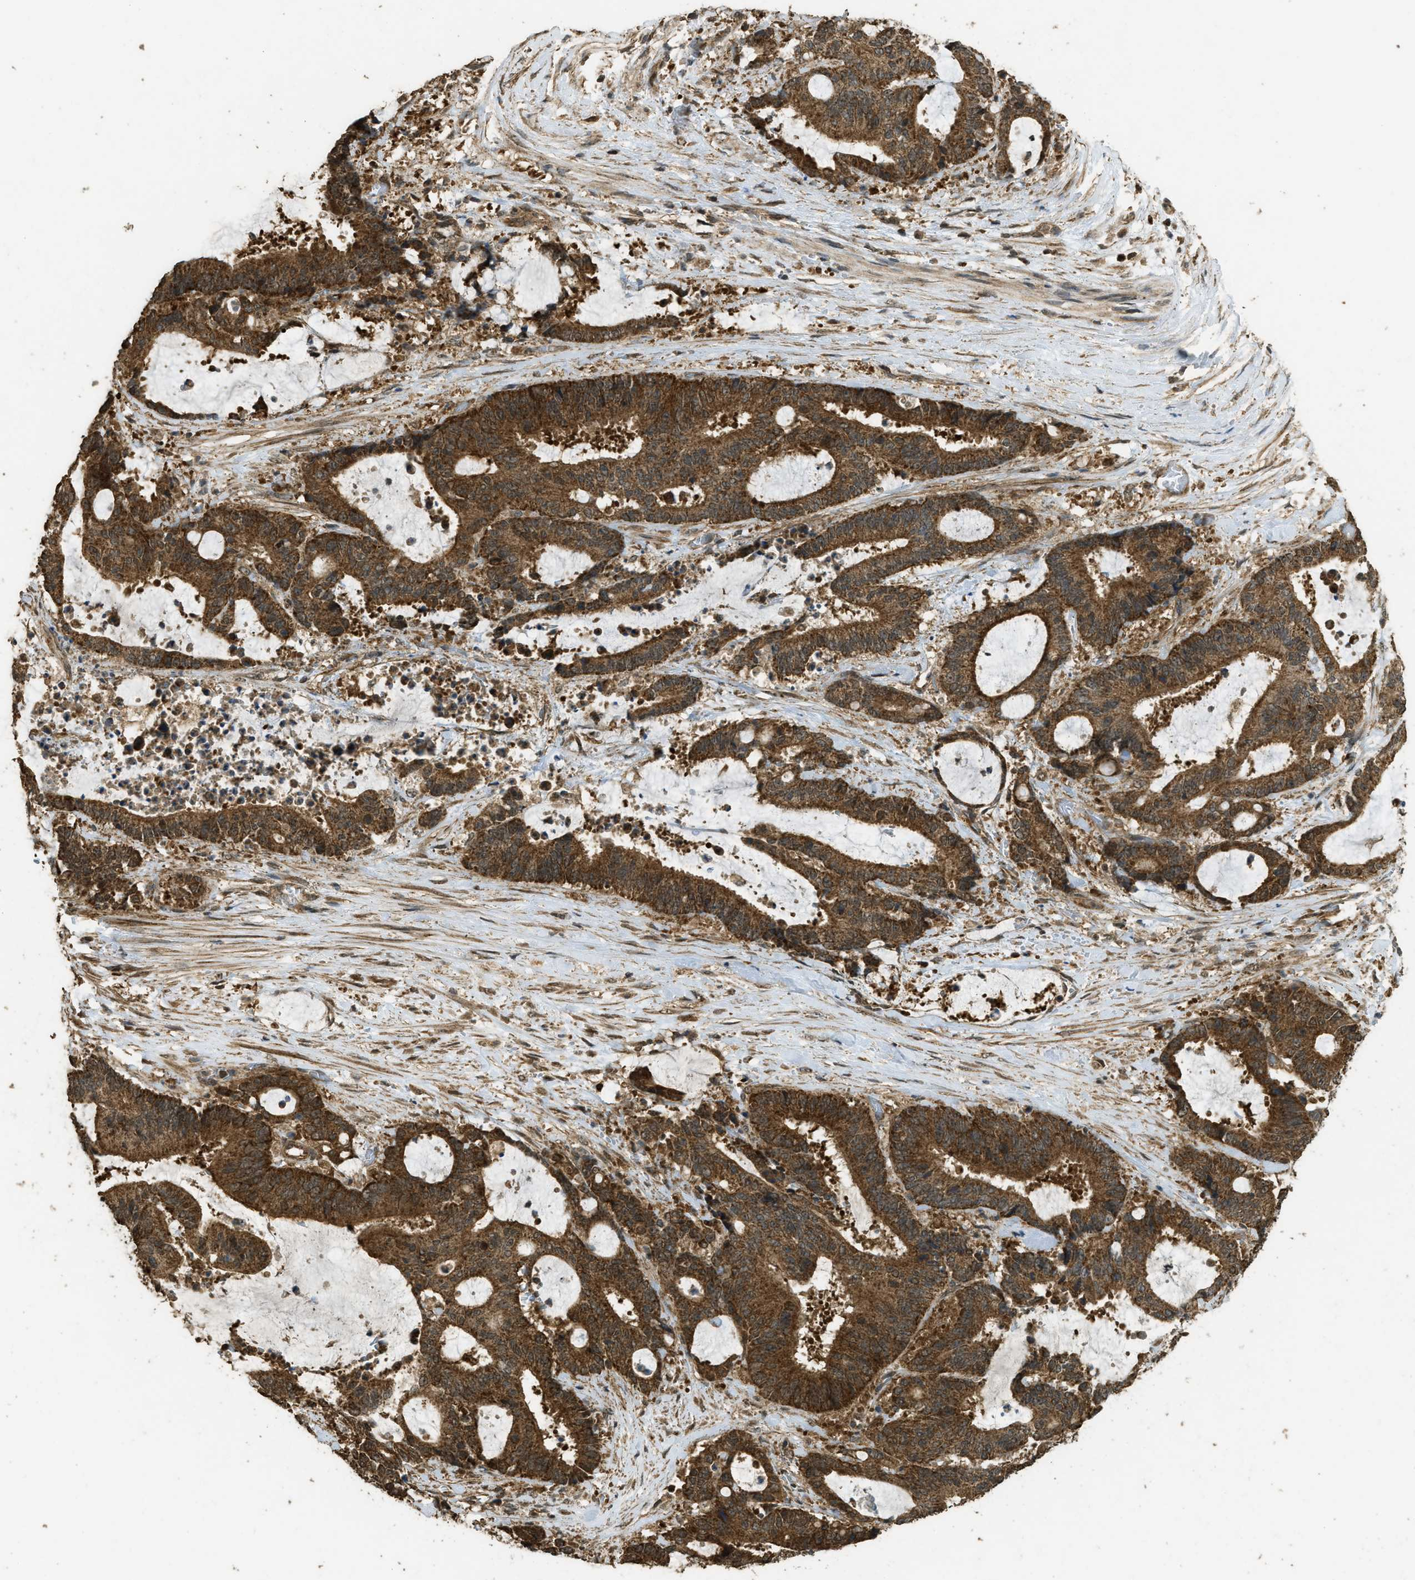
{"staining": {"intensity": "strong", "quantity": ">75%", "location": "cytoplasmic/membranous"}, "tissue": "liver cancer", "cell_type": "Tumor cells", "image_type": "cancer", "snomed": [{"axis": "morphology", "description": "Normal tissue, NOS"}, {"axis": "morphology", "description": "Cholangiocarcinoma"}, {"axis": "topography", "description": "Liver"}, {"axis": "topography", "description": "Peripheral nerve tissue"}], "caption": "This photomicrograph shows IHC staining of liver cancer (cholangiocarcinoma), with high strong cytoplasmic/membranous positivity in approximately >75% of tumor cells.", "gene": "CTPS1", "patient": {"sex": "female", "age": 73}}